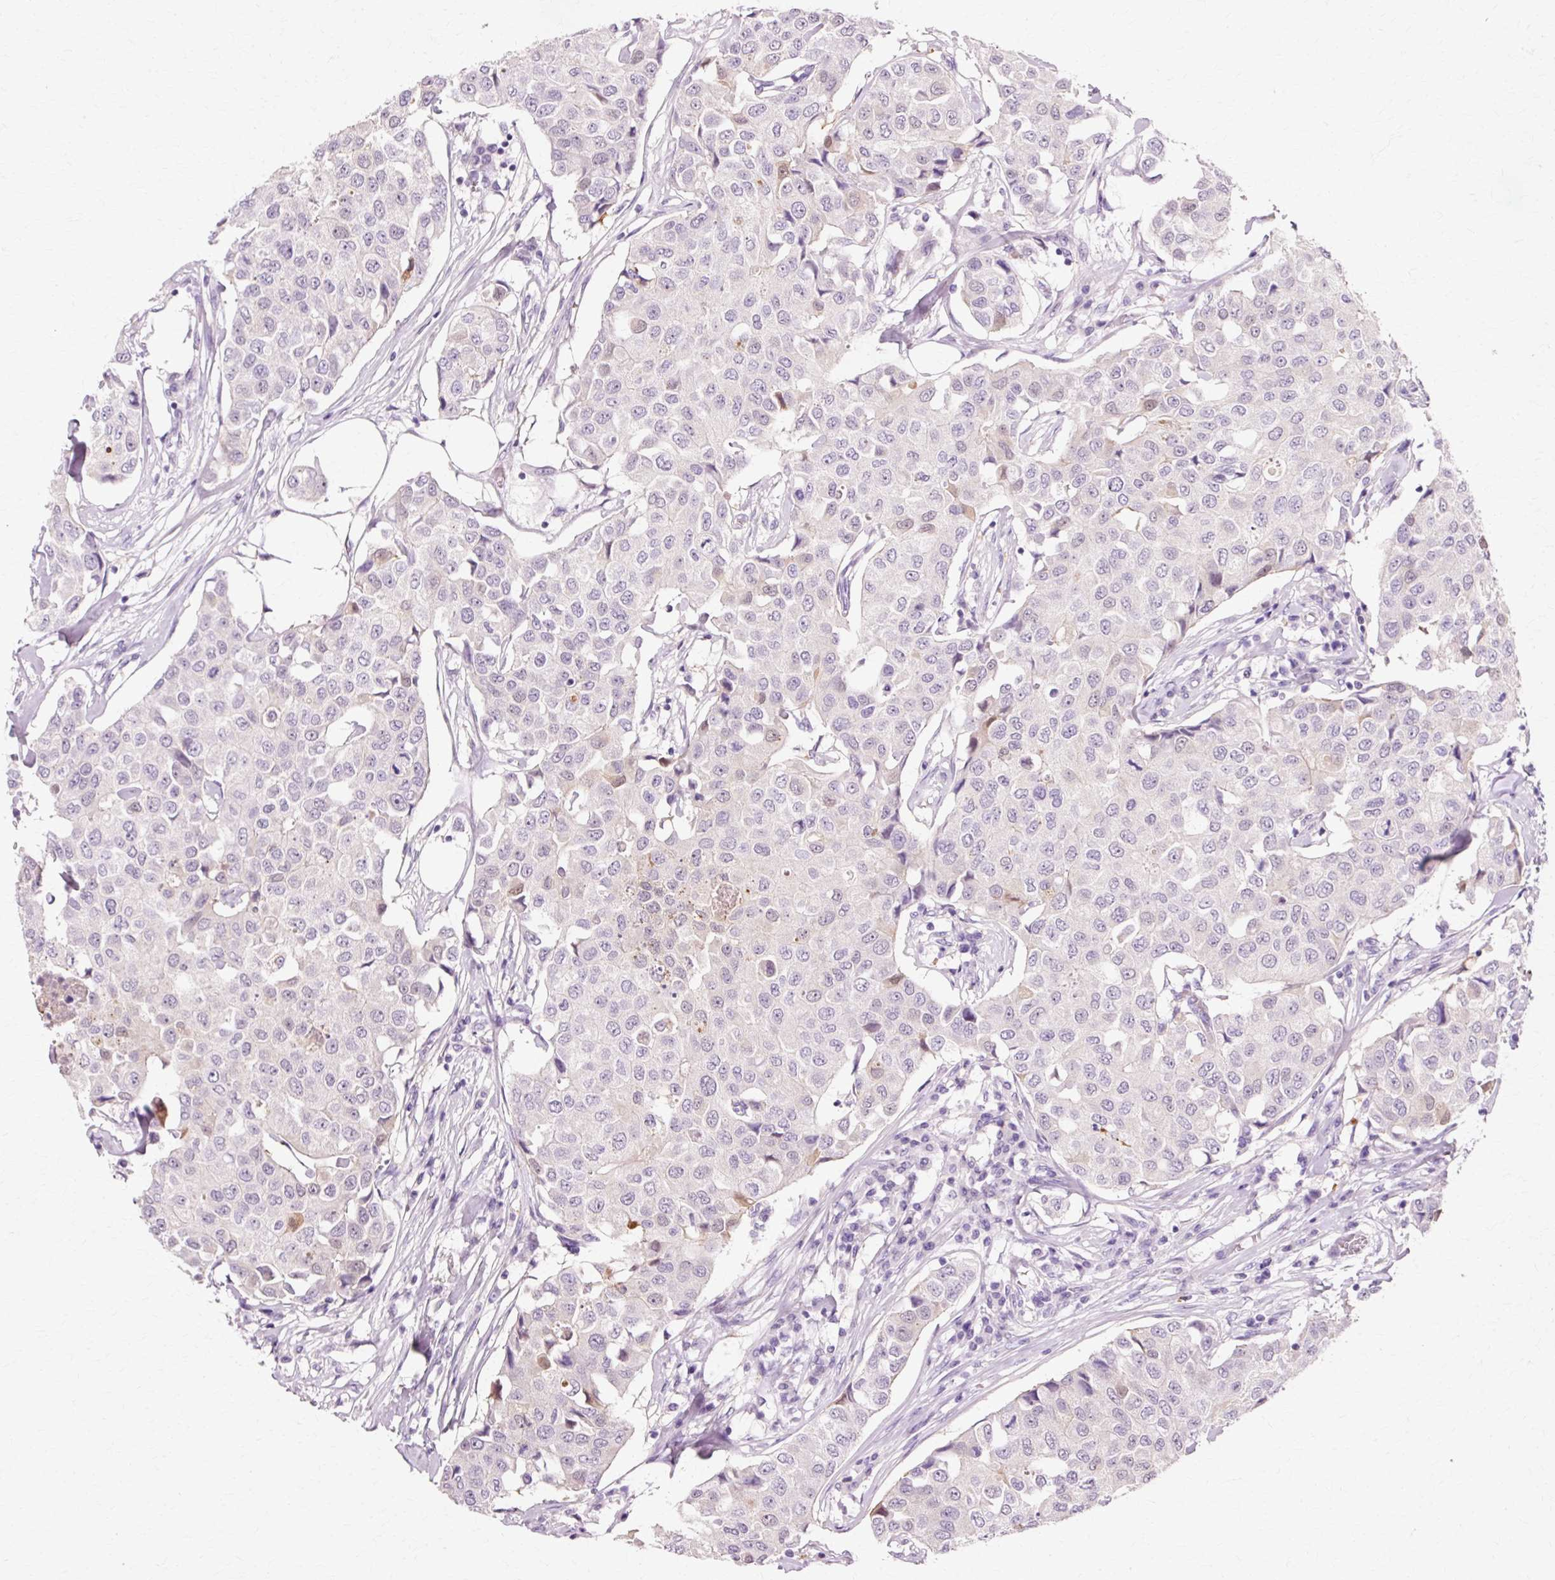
{"staining": {"intensity": "weak", "quantity": "<25%", "location": "nuclear"}, "tissue": "breast cancer", "cell_type": "Tumor cells", "image_type": "cancer", "snomed": [{"axis": "morphology", "description": "Duct carcinoma"}, {"axis": "topography", "description": "Breast"}], "caption": "Tumor cells are negative for brown protein staining in breast cancer. The staining is performed using DAB (3,3'-diaminobenzidine) brown chromogen with nuclei counter-stained in using hematoxylin.", "gene": "VN1R2", "patient": {"sex": "female", "age": 80}}